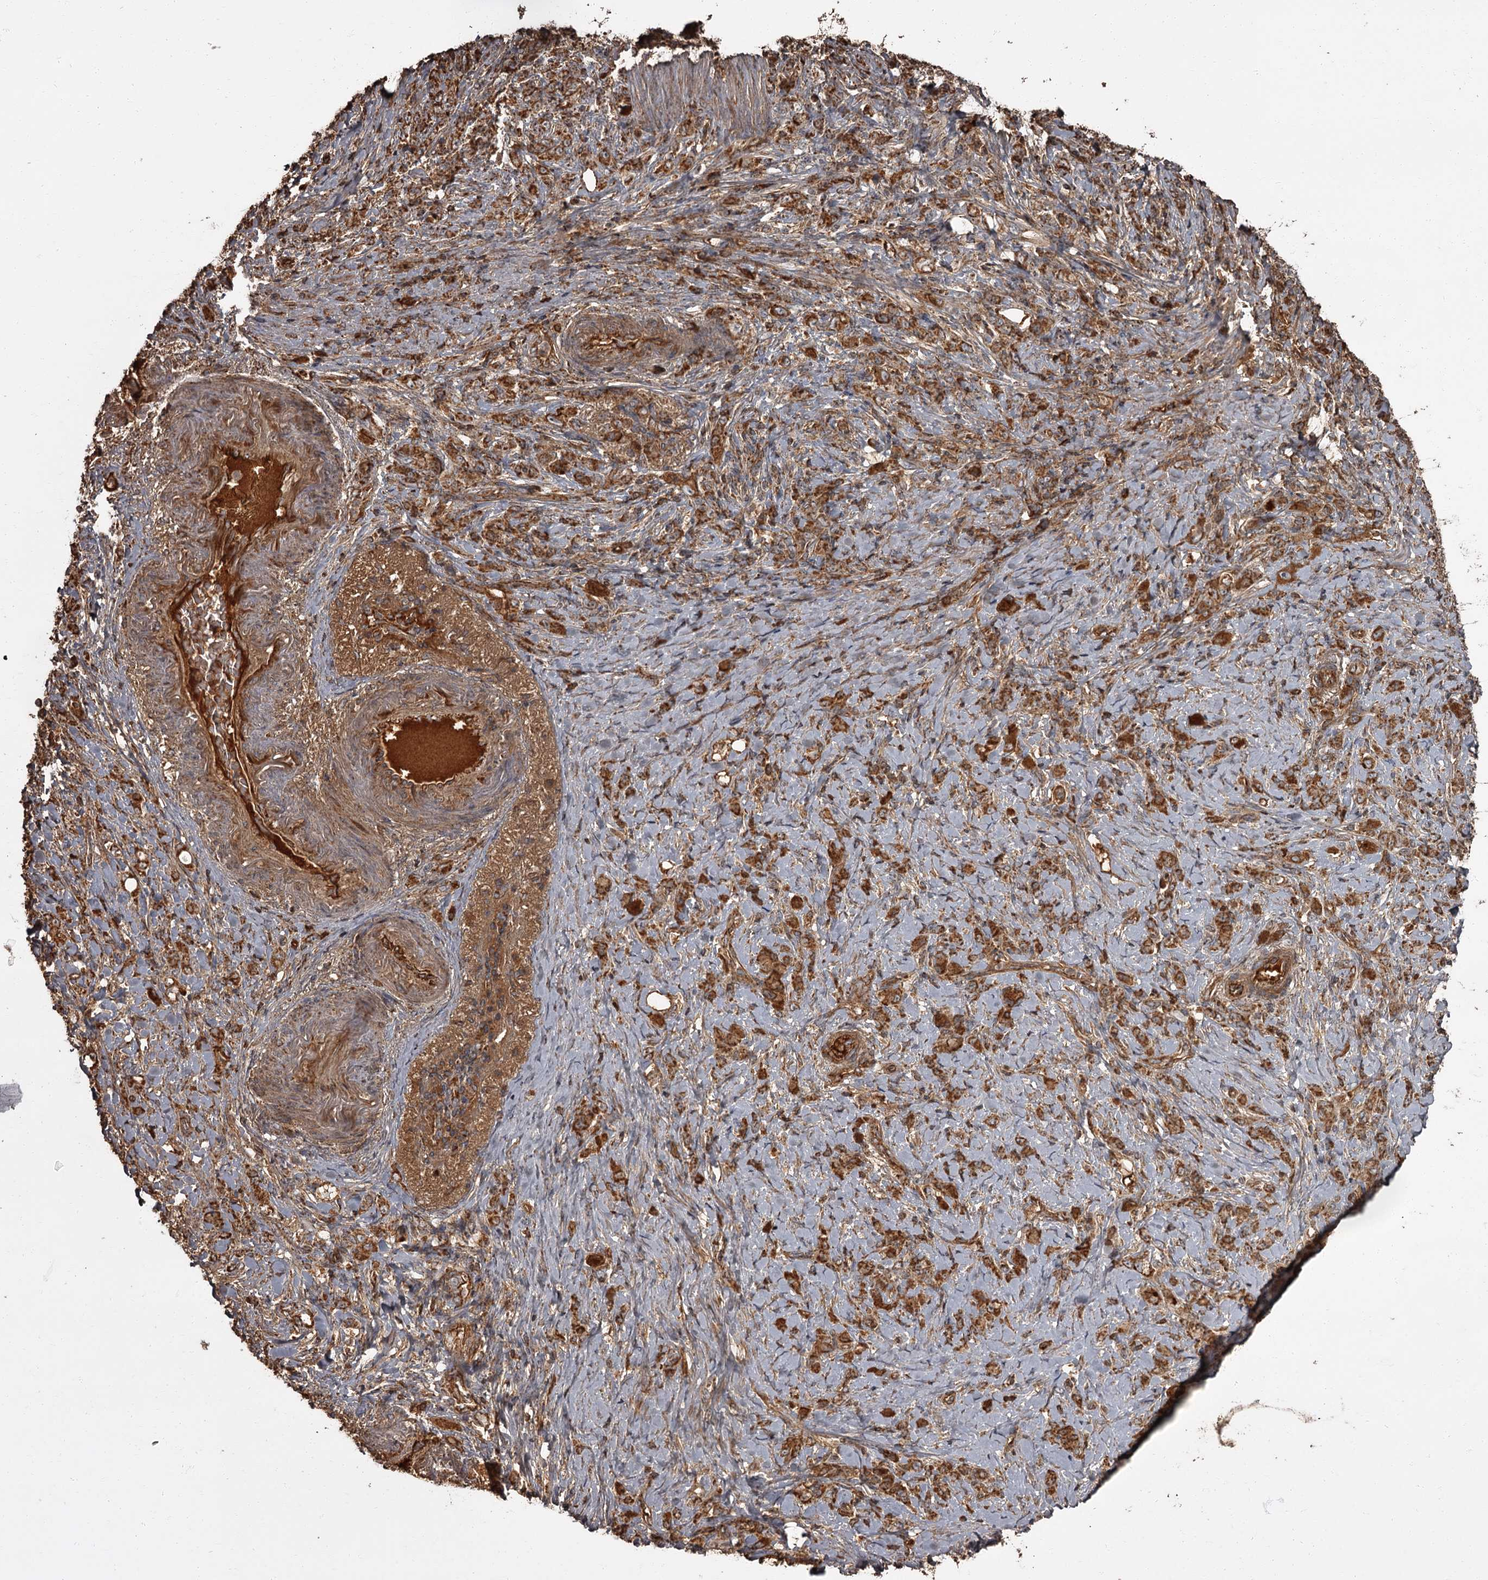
{"staining": {"intensity": "strong", "quantity": ">75%", "location": "cytoplasmic/membranous"}, "tissue": "stomach cancer", "cell_type": "Tumor cells", "image_type": "cancer", "snomed": [{"axis": "morphology", "description": "Adenocarcinoma, NOS"}, {"axis": "topography", "description": "Stomach"}], "caption": "A high-resolution histopathology image shows immunohistochemistry (IHC) staining of stomach cancer, which demonstrates strong cytoplasmic/membranous expression in approximately >75% of tumor cells.", "gene": "THAP9", "patient": {"sex": "female", "age": 79}}